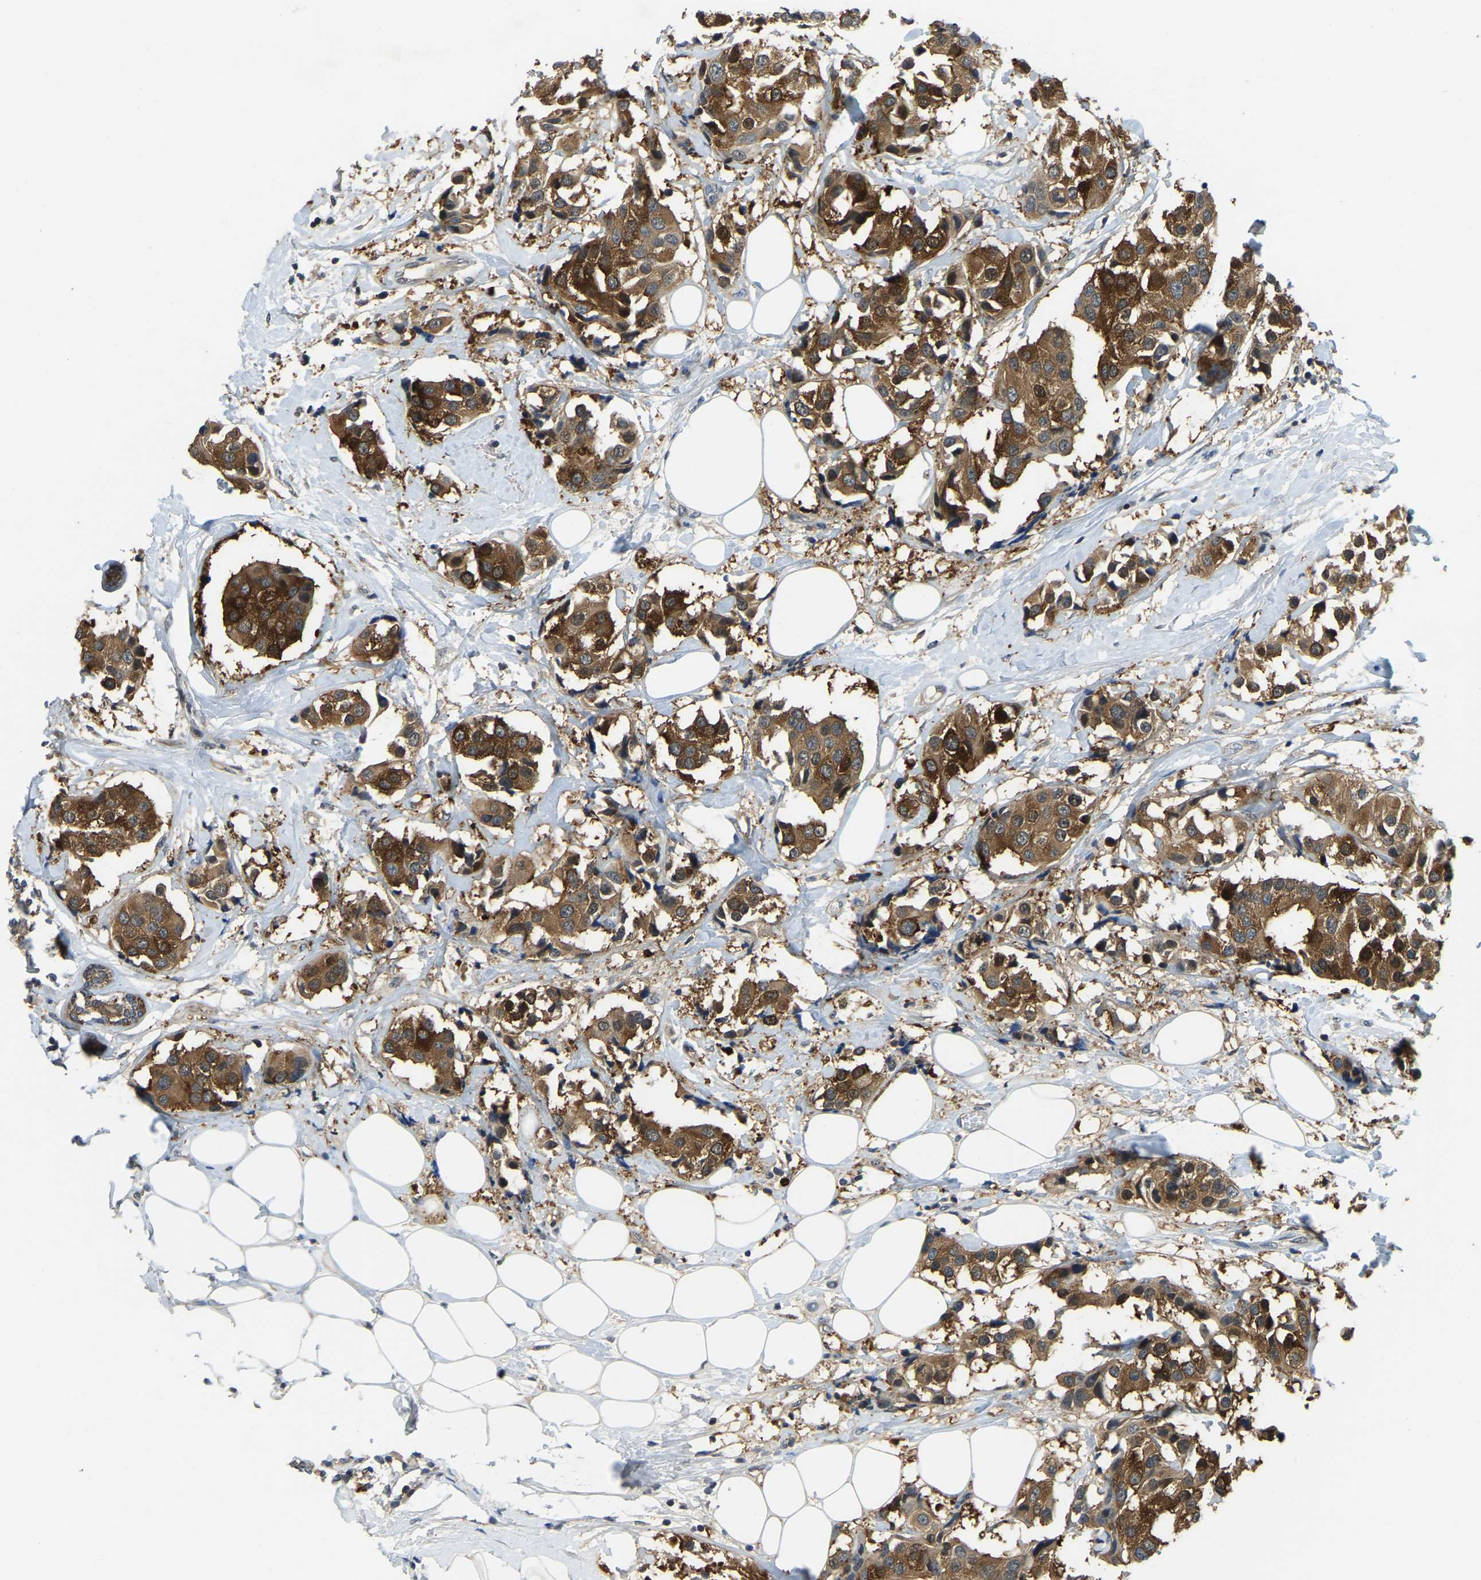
{"staining": {"intensity": "strong", "quantity": ">75%", "location": "cytoplasmic/membranous,nuclear"}, "tissue": "breast cancer", "cell_type": "Tumor cells", "image_type": "cancer", "snomed": [{"axis": "morphology", "description": "Normal tissue, NOS"}, {"axis": "morphology", "description": "Duct carcinoma"}, {"axis": "topography", "description": "Breast"}], "caption": "DAB (3,3'-diaminobenzidine) immunohistochemical staining of breast cancer (invasive ductal carcinoma) exhibits strong cytoplasmic/membranous and nuclear protein staining in about >75% of tumor cells.", "gene": "AHNAK", "patient": {"sex": "female", "age": 39}}